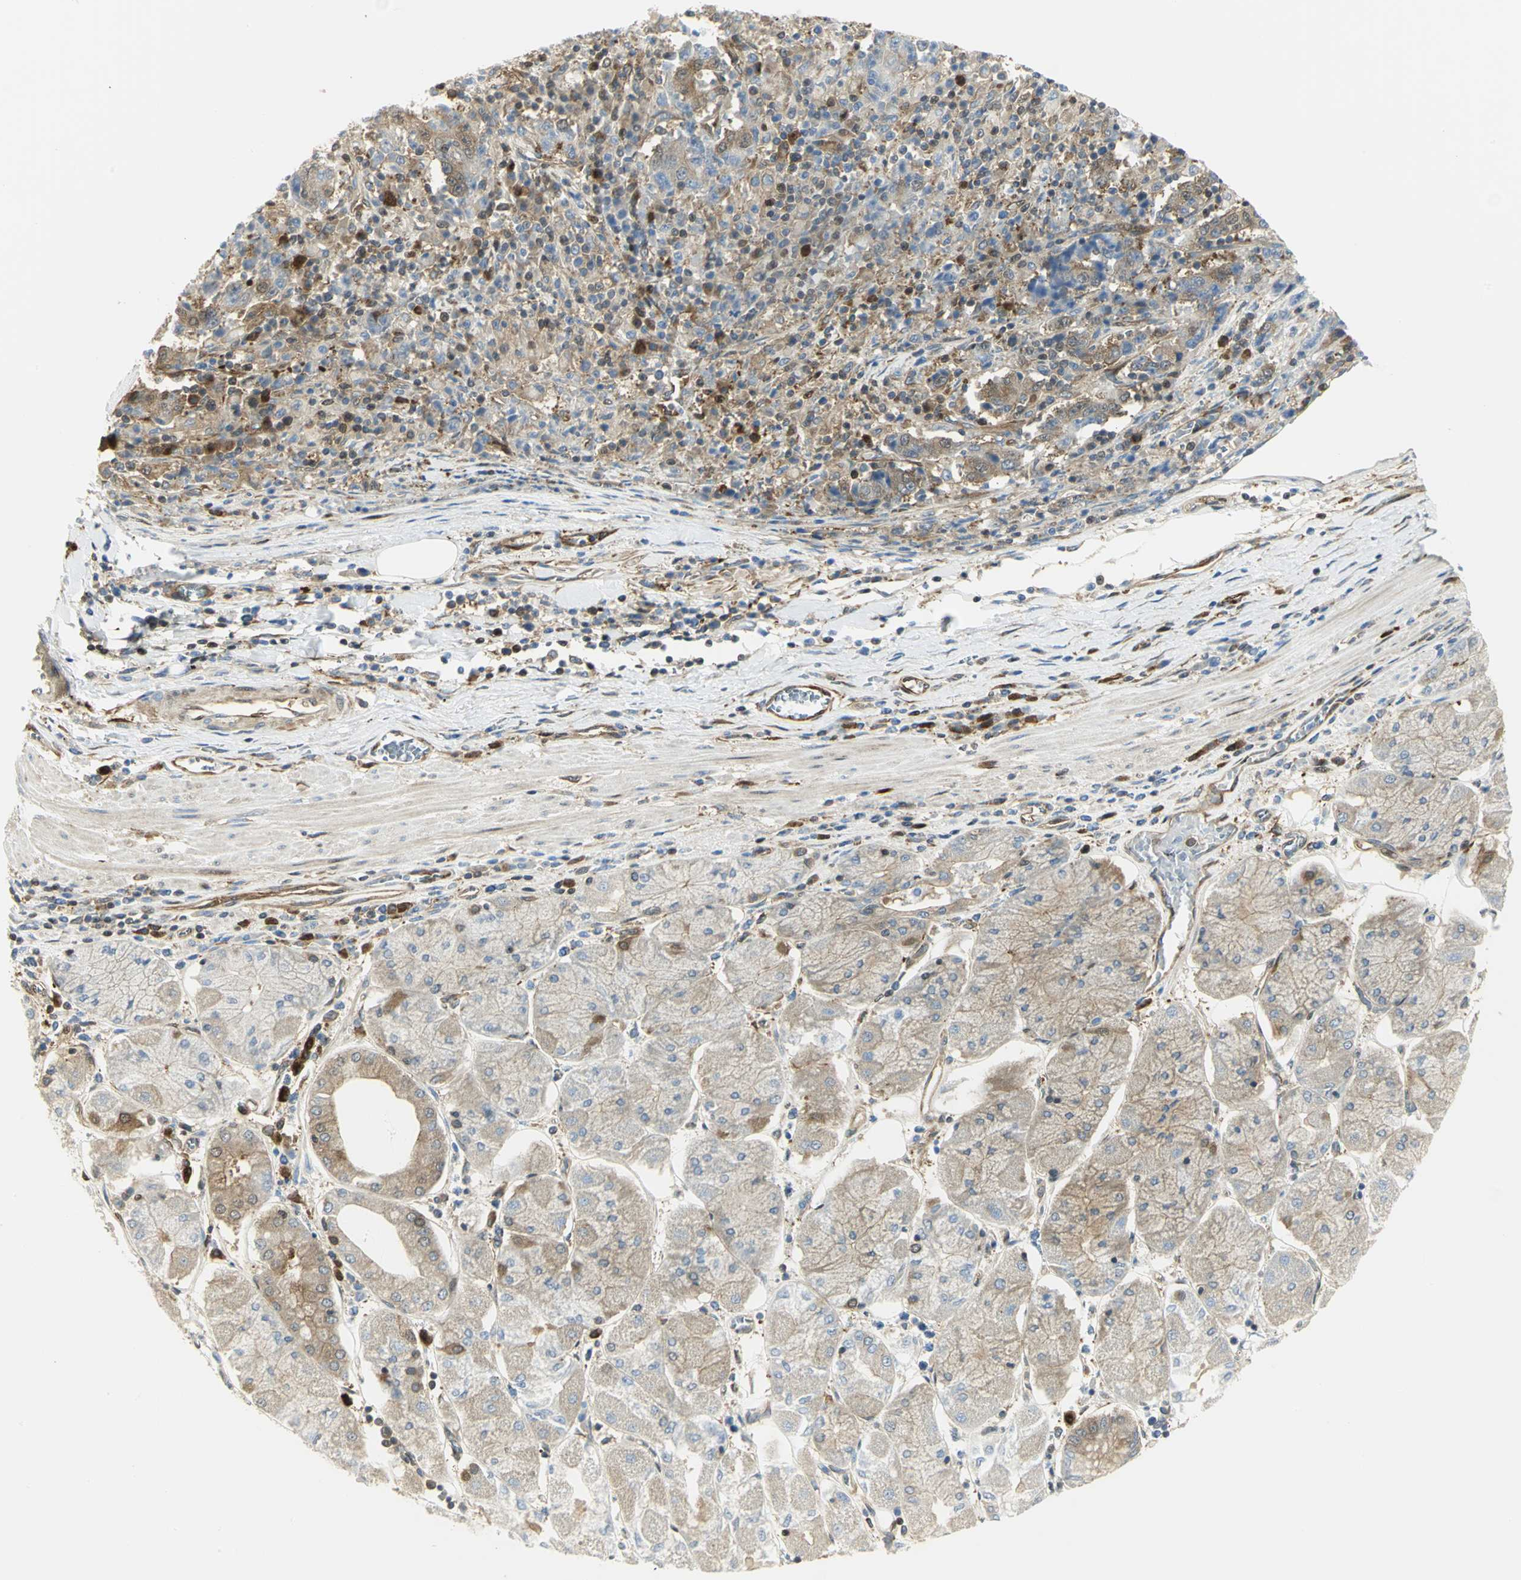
{"staining": {"intensity": "moderate", "quantity": ">75%", "location": "cytoplasmic/membranous"}, "tissue": "stomach cancer", "cell_type": "Tumor cells", "image_type": "cancer", "snomed": [{"axis": "morphology", "description": "Normal tissue, NOS"}, {"axis": "morphology", "description": "Adenocarcinoma, NOS"}, {"axis": "topography", "description": "Stomach, upper"}, {"axis": "topography", "description": "Stomach"}], "caption": "Brown immunohistochemical staining in stomach cancer reveals moderate cytoplasmic/membranous positivity in approximately >75% of tumor cells.", "gene": "EEA1", "patient": {"sex": "male", "age": 59}}